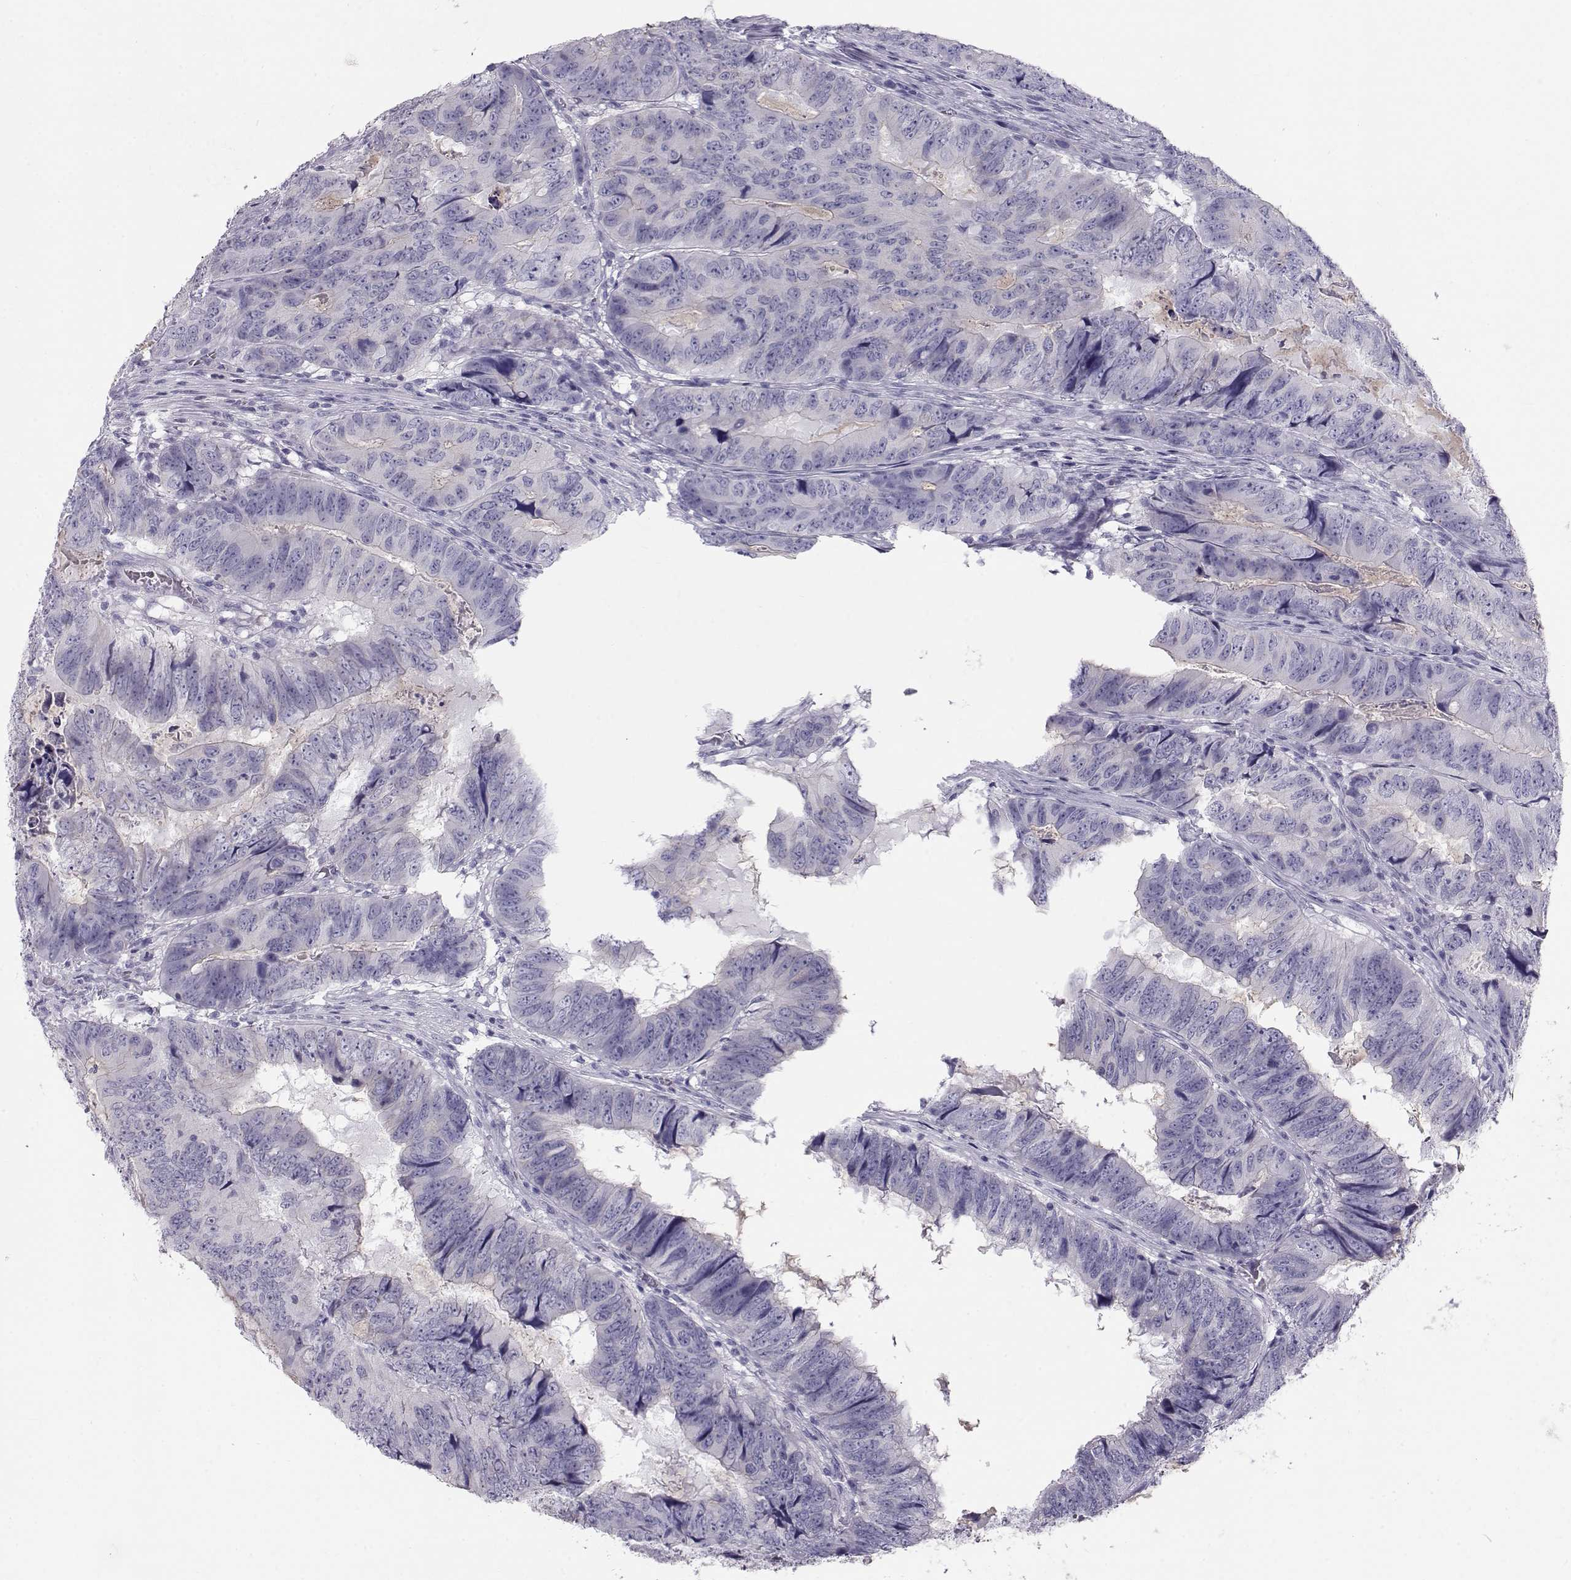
{"staining": {"intensity": "negative", "quantity": "none", "location": "none"}, "tissue": "colorectal cancer", "cell_type": "Tumor cells", "image_type": "cancer", "snomed": [{"axis": "morphology", "description": "Adenocarcinoma, NOS"}, {"axis": "topography", "description": "Colon"}], "caption": "Immunohistochemical staining of human colorectal cancer exhibits no significant positivity in tumor cells.", "gene": "GPR26", "patient": {"sex": "male", "age": 79}}